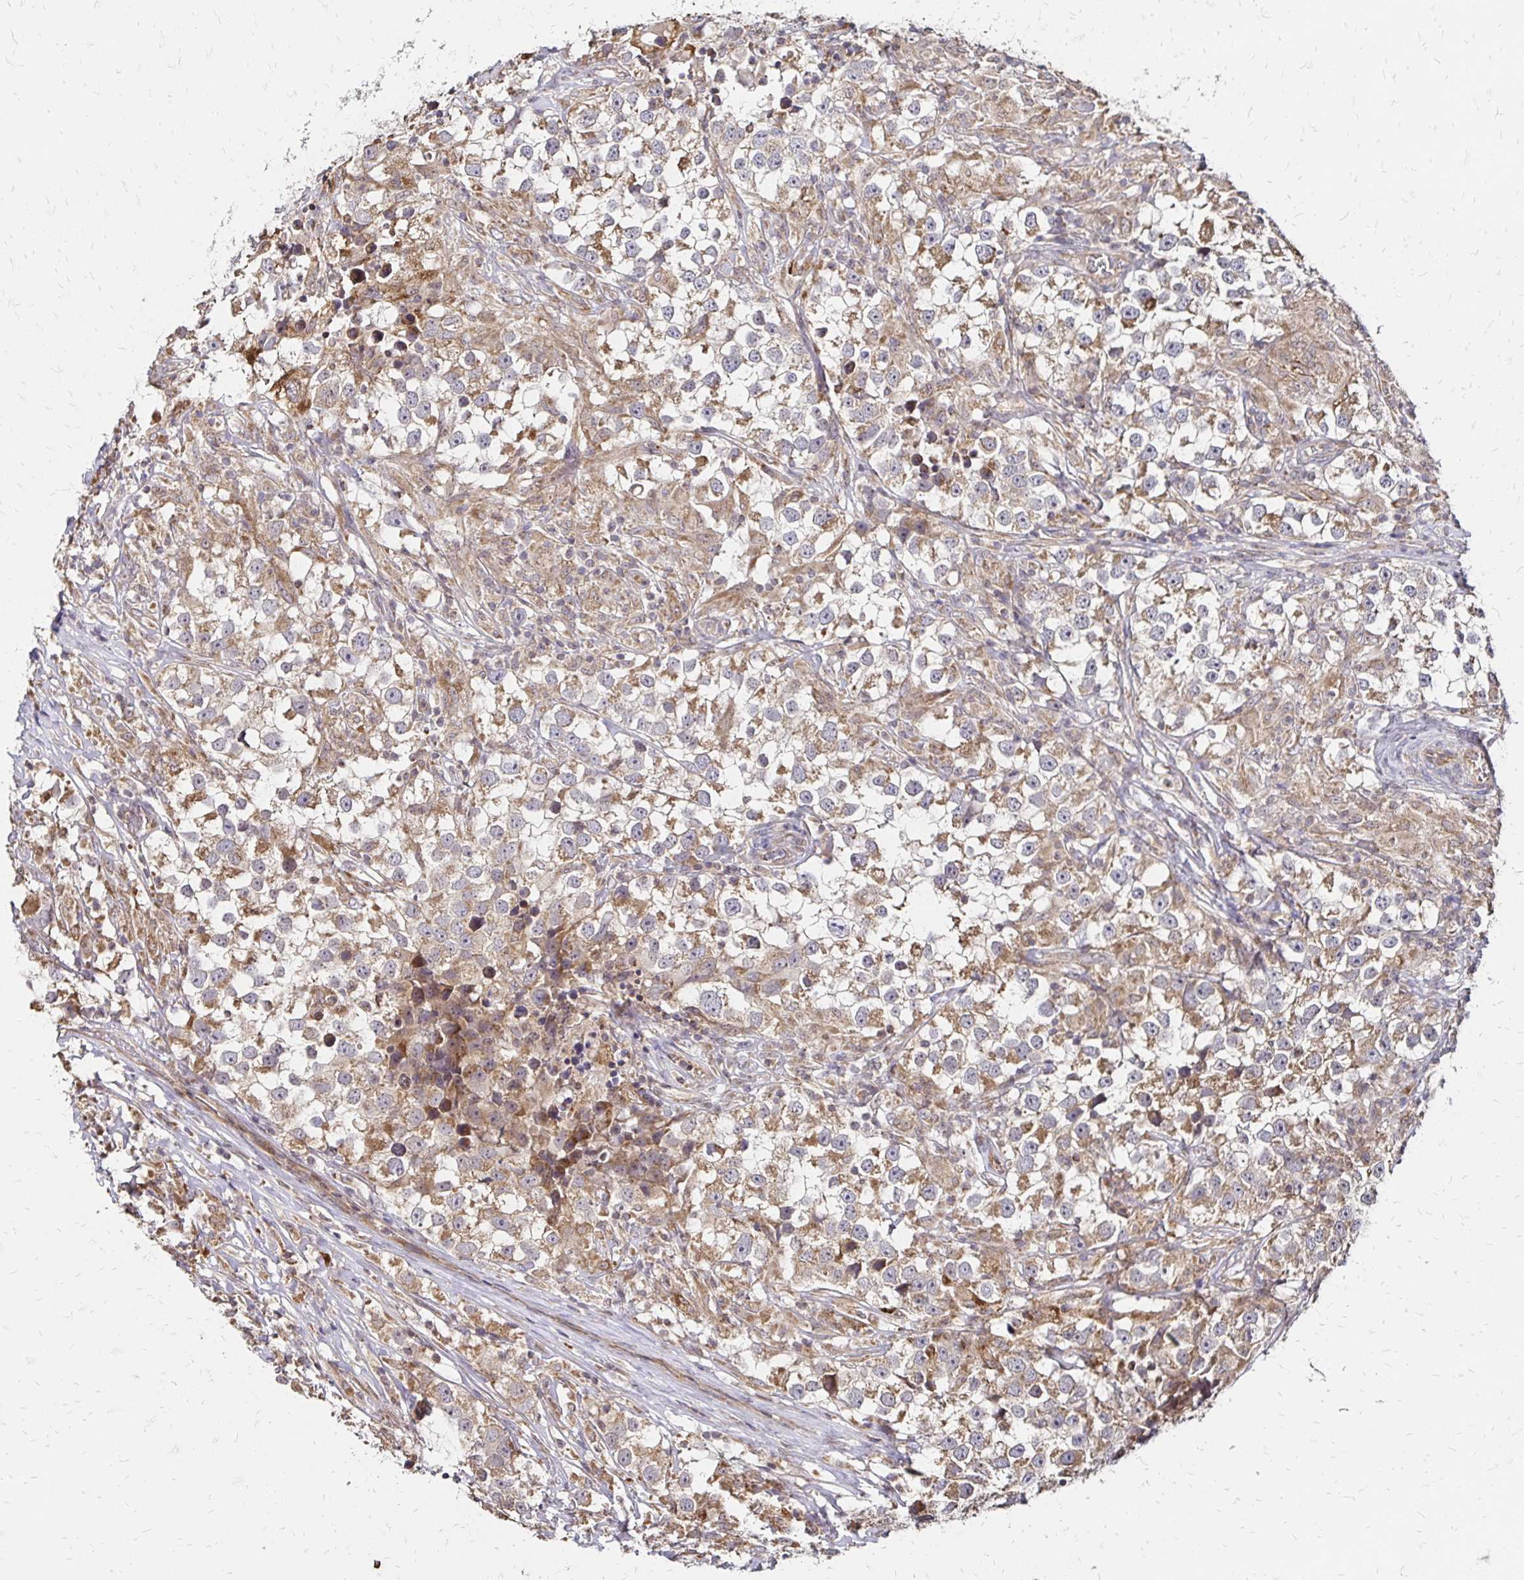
{"staining": {"intensity": "moderate", "quantity": "25%-75%", "location": "cytoplasmic/membranous"}, "tissue": "testis cancer", "cell_type": "Tumor cells", "image_type": "cancer", "snomed": [{"axis": "morphology", "description": "Seminoma, NOS"}, {"axis": "topography", "description": "Testis"}], "caption": "IHC micrograph of human testis cancer (seminoma) stained for a protein (brown), which displays medium levels of moderate cytoplasmic/membranous staining in about 25%-75% of tumor cells.", "gene": "ZW10", "patient": {"sex": "male", "age": 46}}